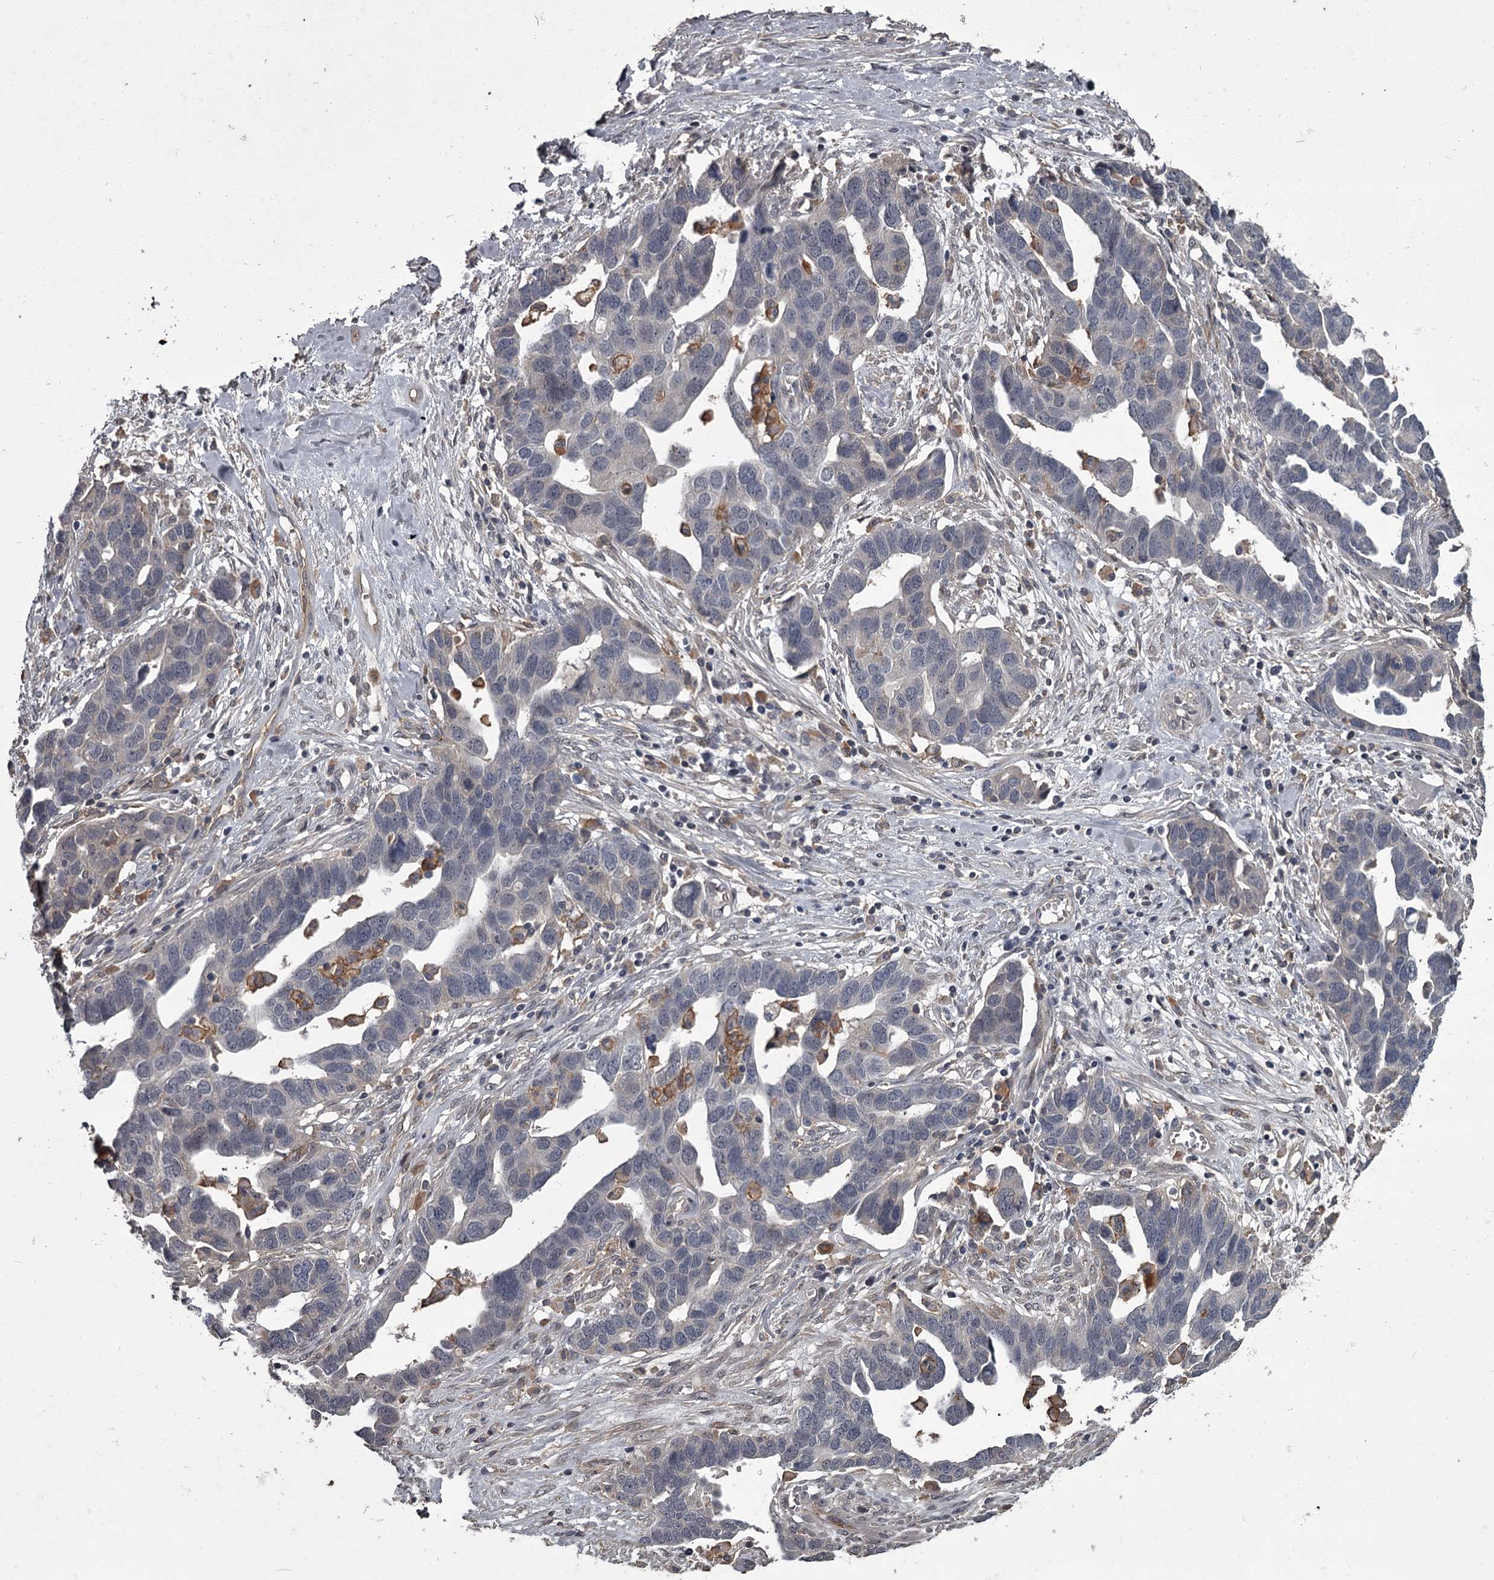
{"staining": {"intensity": "negative", "quantity": "none", "location": "none"}, "tissue": "ovarian cancer", "cell_type": "Tumor cells", "image_type": "cancer", "snomed": [{"axis": "morphology", "description": "Cystadenocarcinoma, serous, NOS"}, {"axis": "topography", "description": "Ovary"}], "caption": "Tumor cells are negative for protein expression in human serous cystadenocarcinoma (ovarian).", "gene": "FLVCR2", "patient": {"sex": "female", "age": 54}}